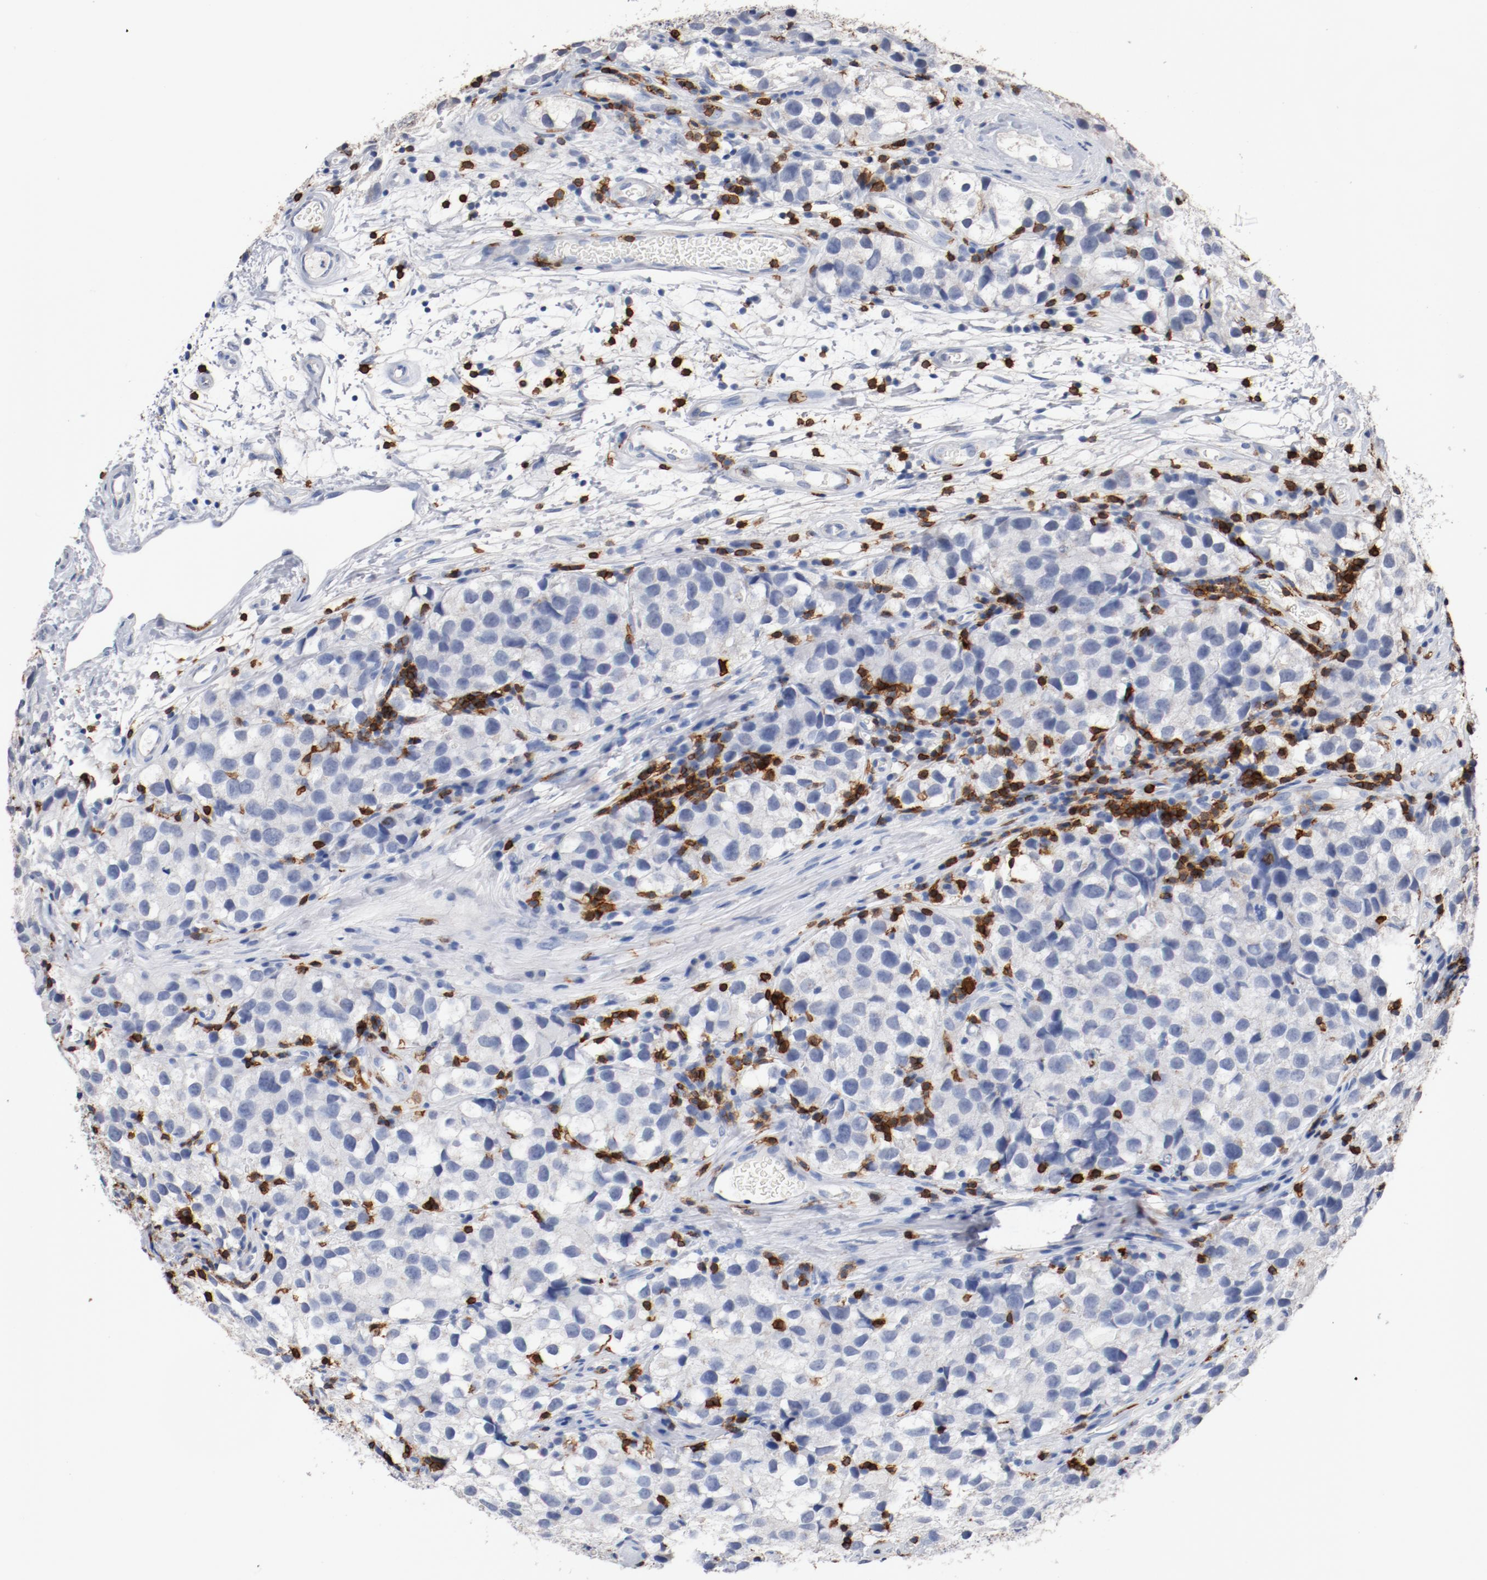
{"staining": {"intensity": "negative", "quantity": "none", "location": "none"}, "tissue": "testis cancer", "cell_type": "Tumor cells", "image_type": "cancer", "snomed": [{"axis": "morphology", "description": "Seminoma, NOS"}, {"axis": "topography", "description": "Testis"}], "caption": "There is no significant staining in tumor cells of testis seminoma. The staining was performed using DAB (3,3'-diaminobenzidine) to visualize the protein expression in brown, while the nuclei were stained in blue with hematoxylin (Magnification: 20x).", "gene": "CD247", "patient": {"sex": "male", "age": 39}}